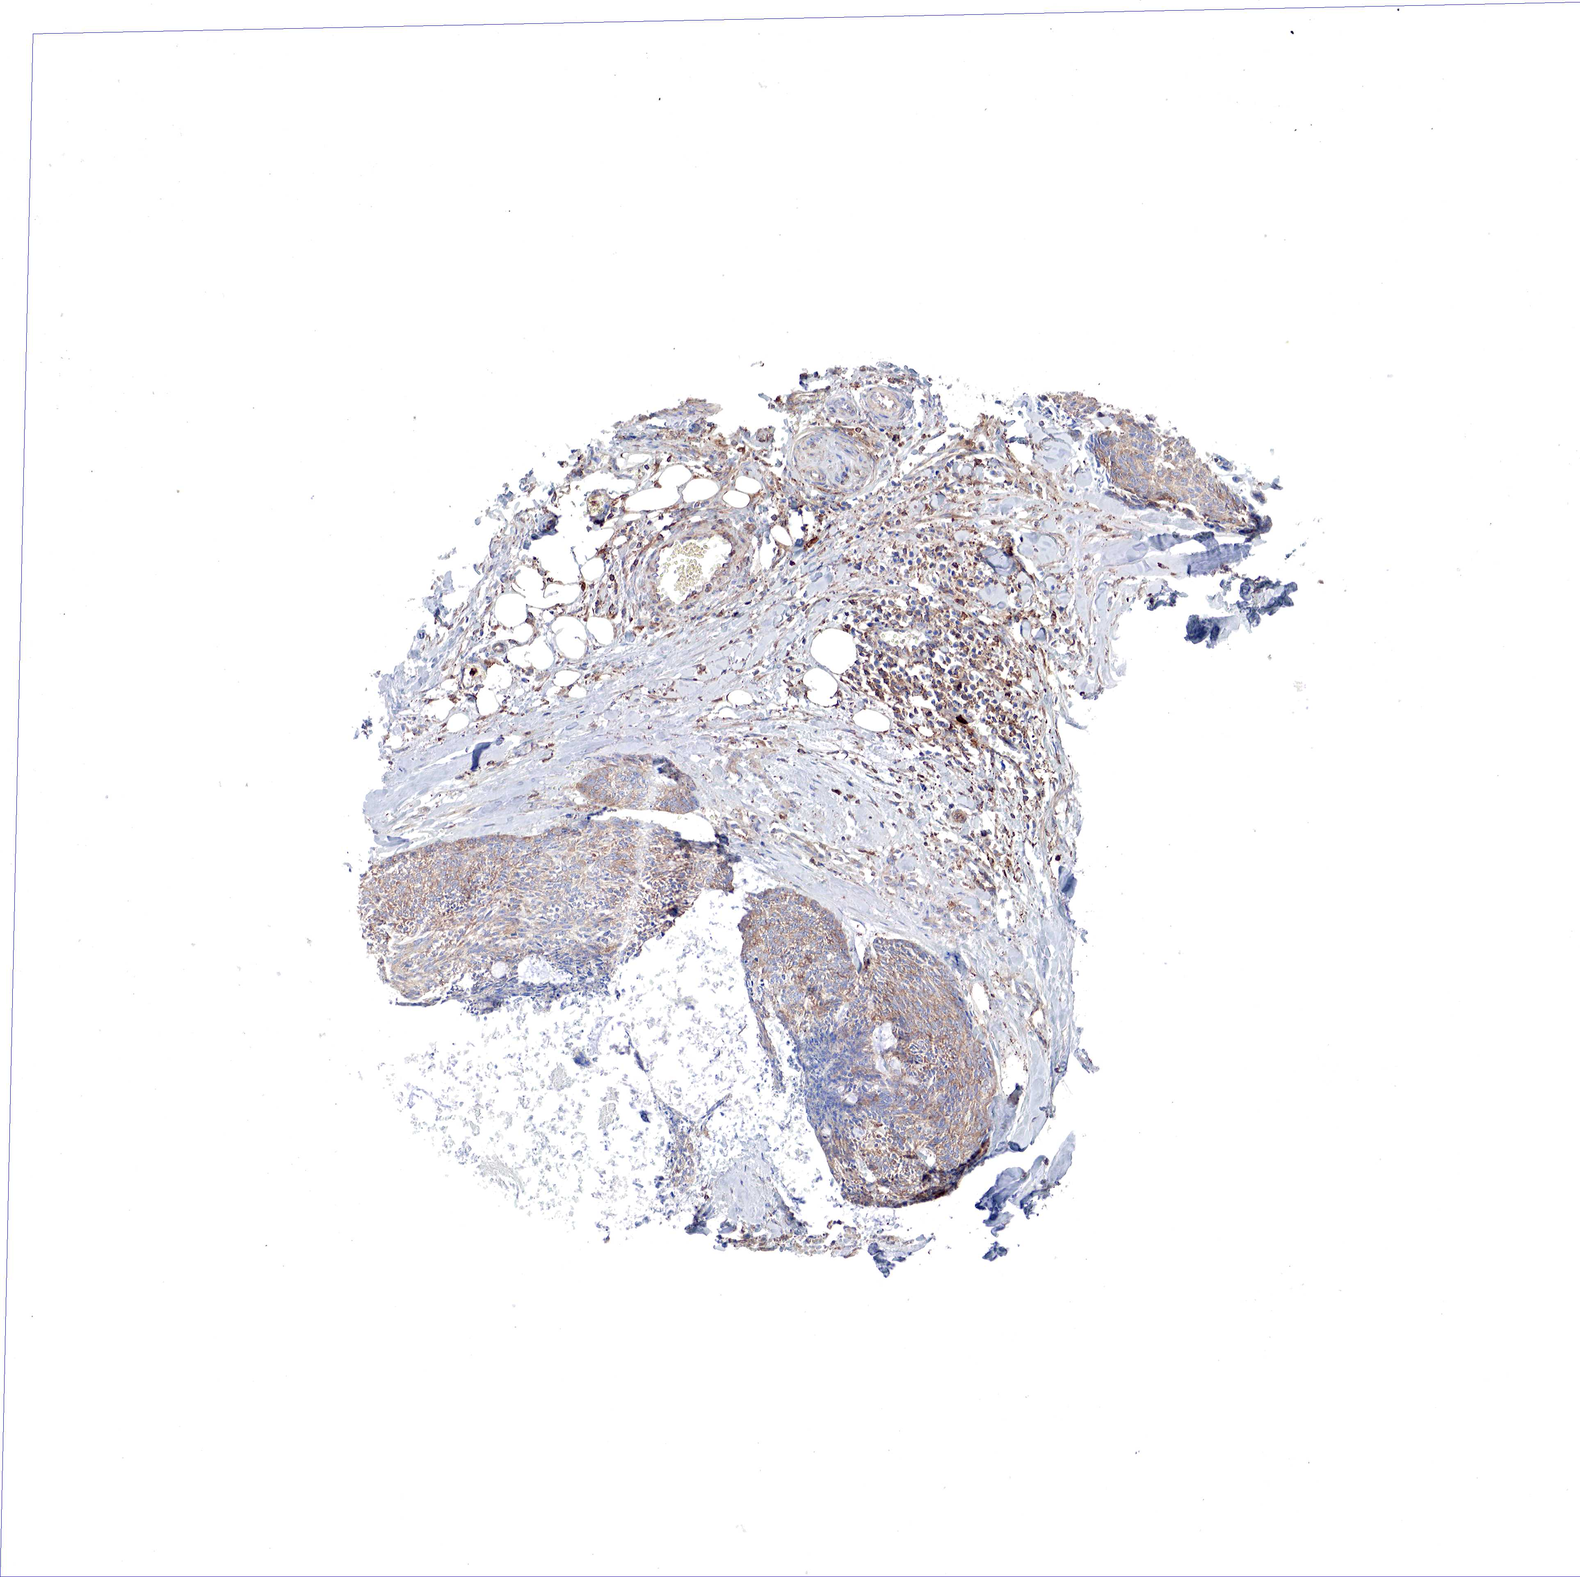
{"staining": {"intensity": "weak", "quantity": "25%-75%", "location": "cytoplasmic/membranous"}, "tissue": "head and neck cancer", "cell_type": "Tumor cells", "image_type": "cancer", "snomed": [{"axis": "morphology", "description": "Squamous cell carcinoma, NOS"}, {"axis": "topography", "description": "Salivary gland"}, {"axis": "topography", "description": "Head-Neck"}], "caption": "IHC staining of squamous cell carcinoma (head and neck), which demonstrates low levels of weak cytoplasmic/membranous positivity in about 25%-75% of tumor cells indicating weak cytoplasmic/membranous protein positivity. The staining was performed using DAB (3,3'-diaminobenzidine) (brown) for protein detection and nuclei were counterstained in hematoxylin (blue).", "gene": "G6PD", "patient": {"sex": "male", "age": 70}}